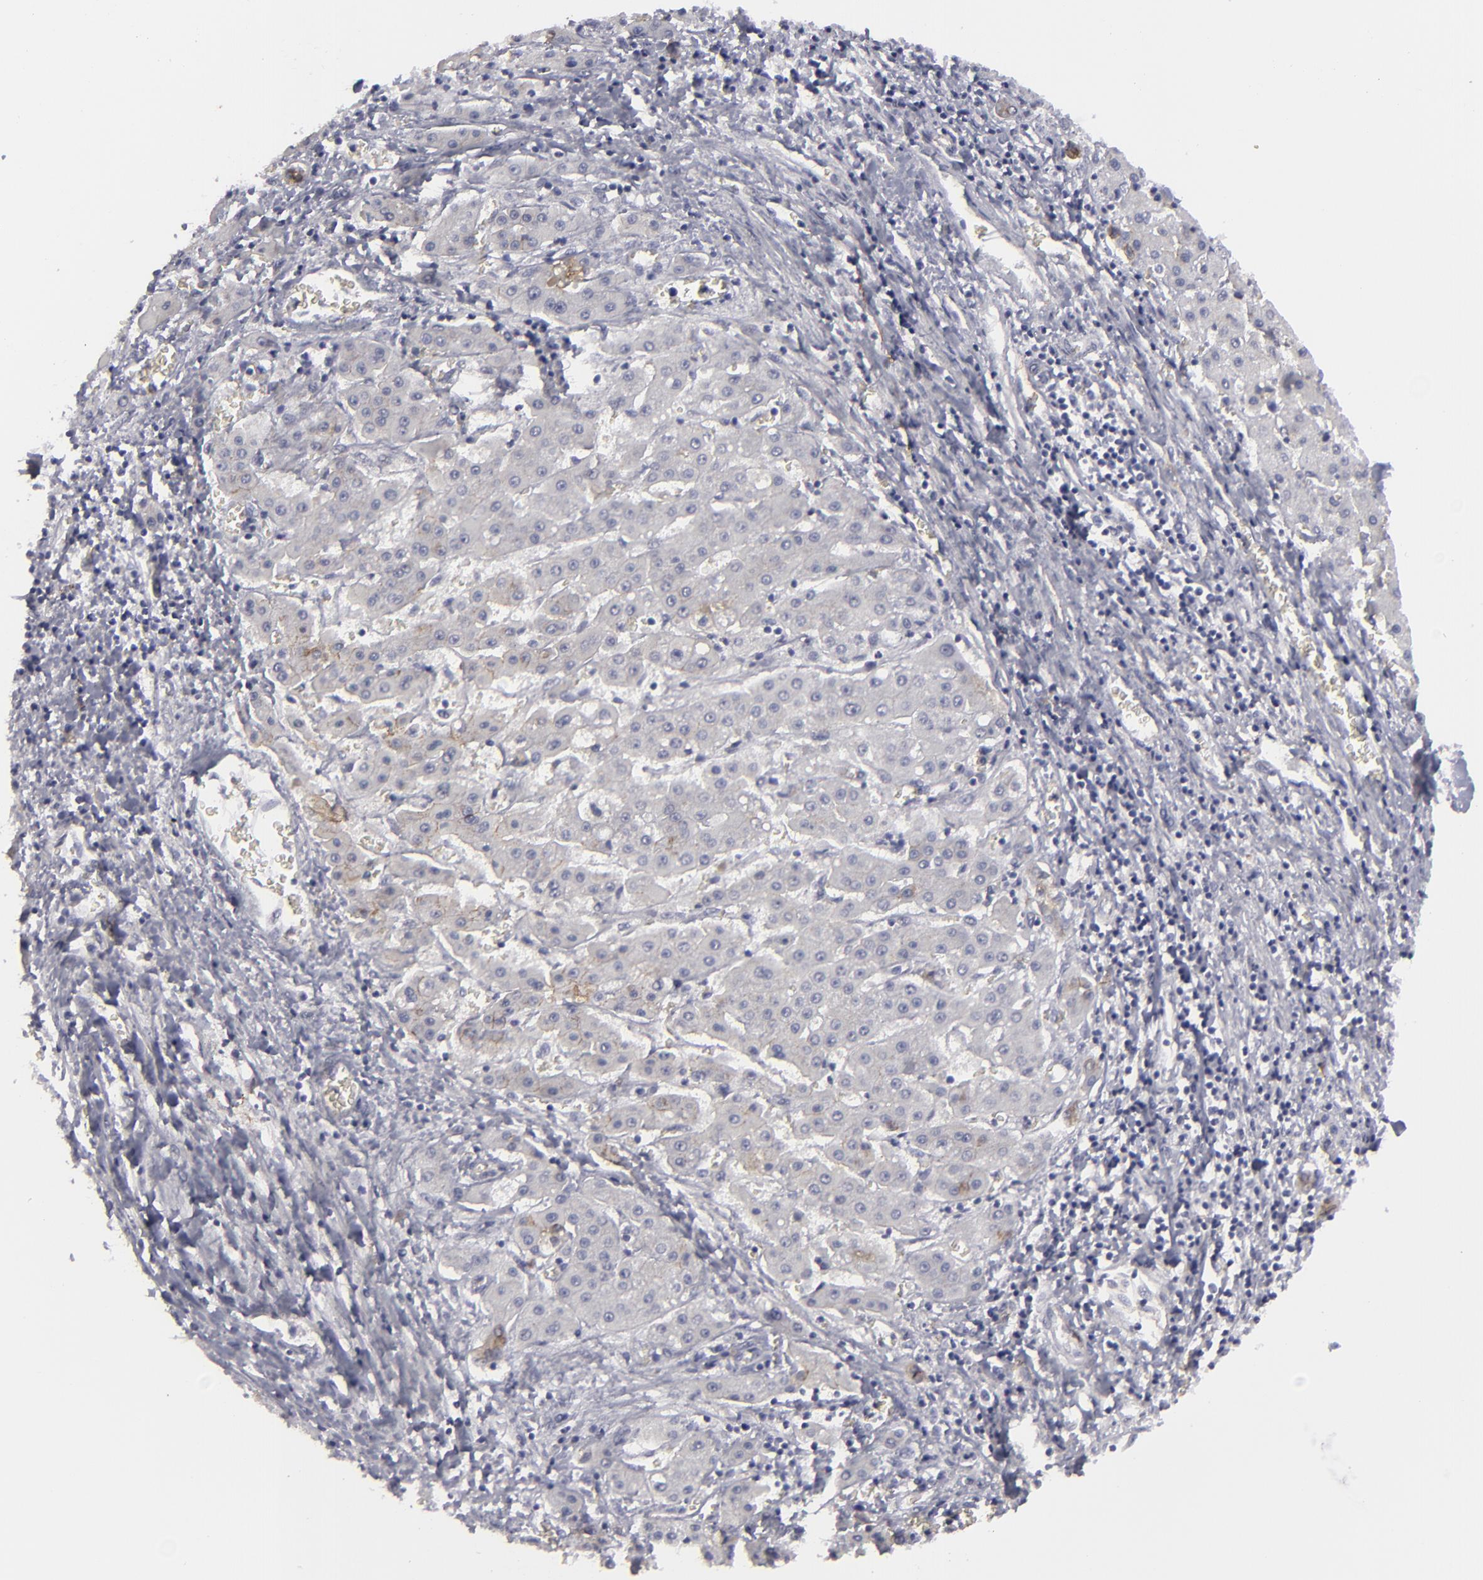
{"staining": {"intensity": "weak", "quantity": "<25%", "location": "cytoplasmic/membranous"}, "tissue": "liver cancer", "cell_type": "Tumor cells", "image_type": "cancer", "snomed": [{"axis": "morphology", "description": "Carcinoma, Hepatocellular, NOS"}, {"axis": "topography", "description": "Liver"}], "caption": "Tumor cells show no significant expression in hepatocellular carcinoma (liver). Nuclei are stained in blue.", "gene": "JUP", "patient": {"sex": "male", "age": 24}}